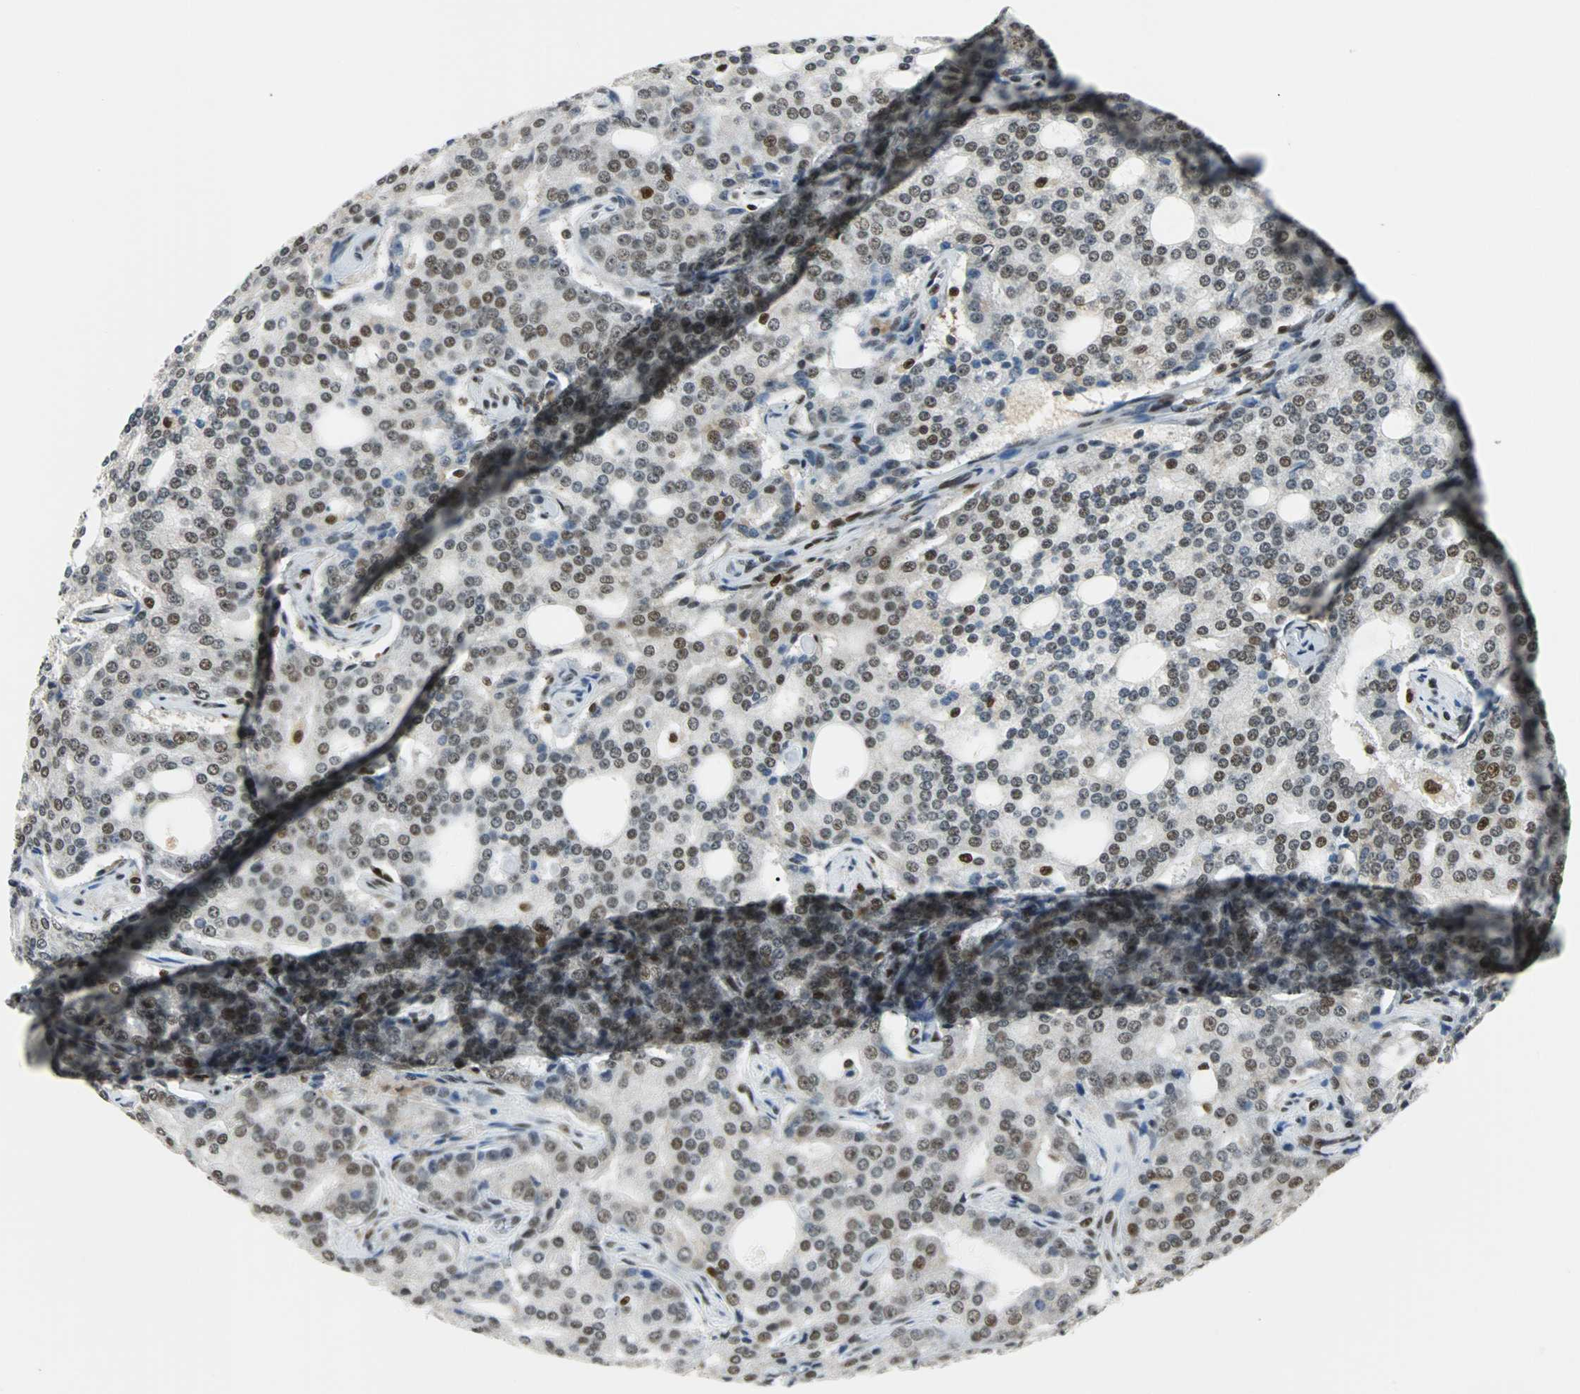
{"staining": {"intensity": "moderate", "quantity": ">75%", "location": "nuclear"}, "tissue": "prostate cancer", "cell_type": "Tumor cells", "image_type": "cancer", "snomed": [{"axis": "morphology", "description": "Adenocarcinoma, High grade"}, {"axis": "topography", "description": "Prostate"}], "caption": "An immunohistochemistry micrograph of neoplastic tissue is shown. Protein staining in brown highlights moderate nuclear positivity in prostate cancer within tumor cells. (DAB = brown stain, brightfield microscopy at high magnification).", "gene": "XRCC4", "patient": {"sex": "male", "age": 72}}